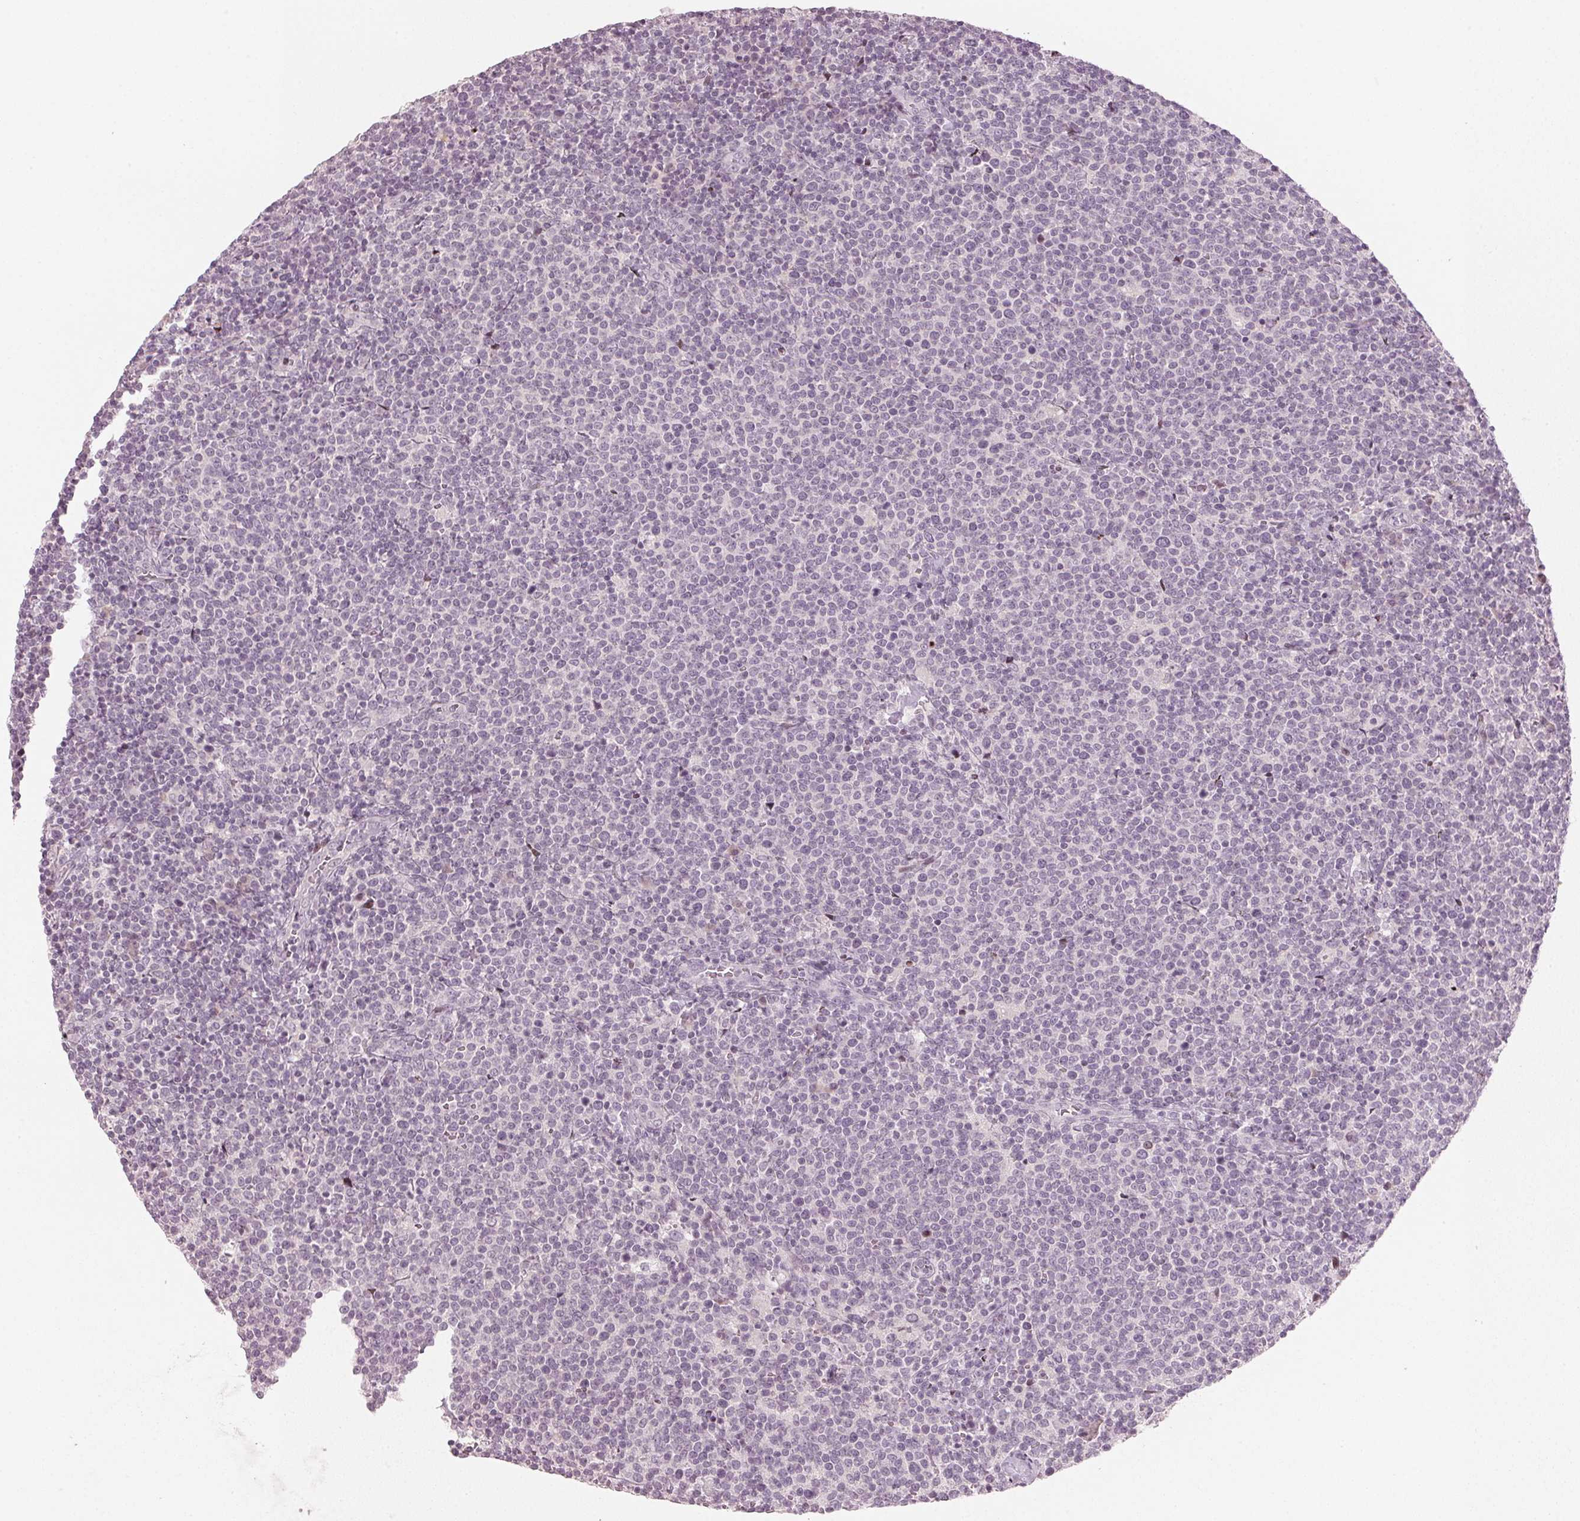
{"staining": {"intensity": "negative", "quantity": "none", "location": "none"}, "tissue": "lymphoma", "cell_type": "Tumor cells", "image_type": "cancer", "snomed": [{"axis": "morphology", "description": "Malignant lymphoma, non-Hodgkin's type, High grade"}, {"axis": "topography", "description": "Lymph node"}], "caption": "A histopathology image of high-grade malignant lymphoma, non-Hodgkin's type stained for a protein shows no brown staining in tumor cells.", "gene": "SFRP4", "patient": {"sex": "male", "age": 61}}